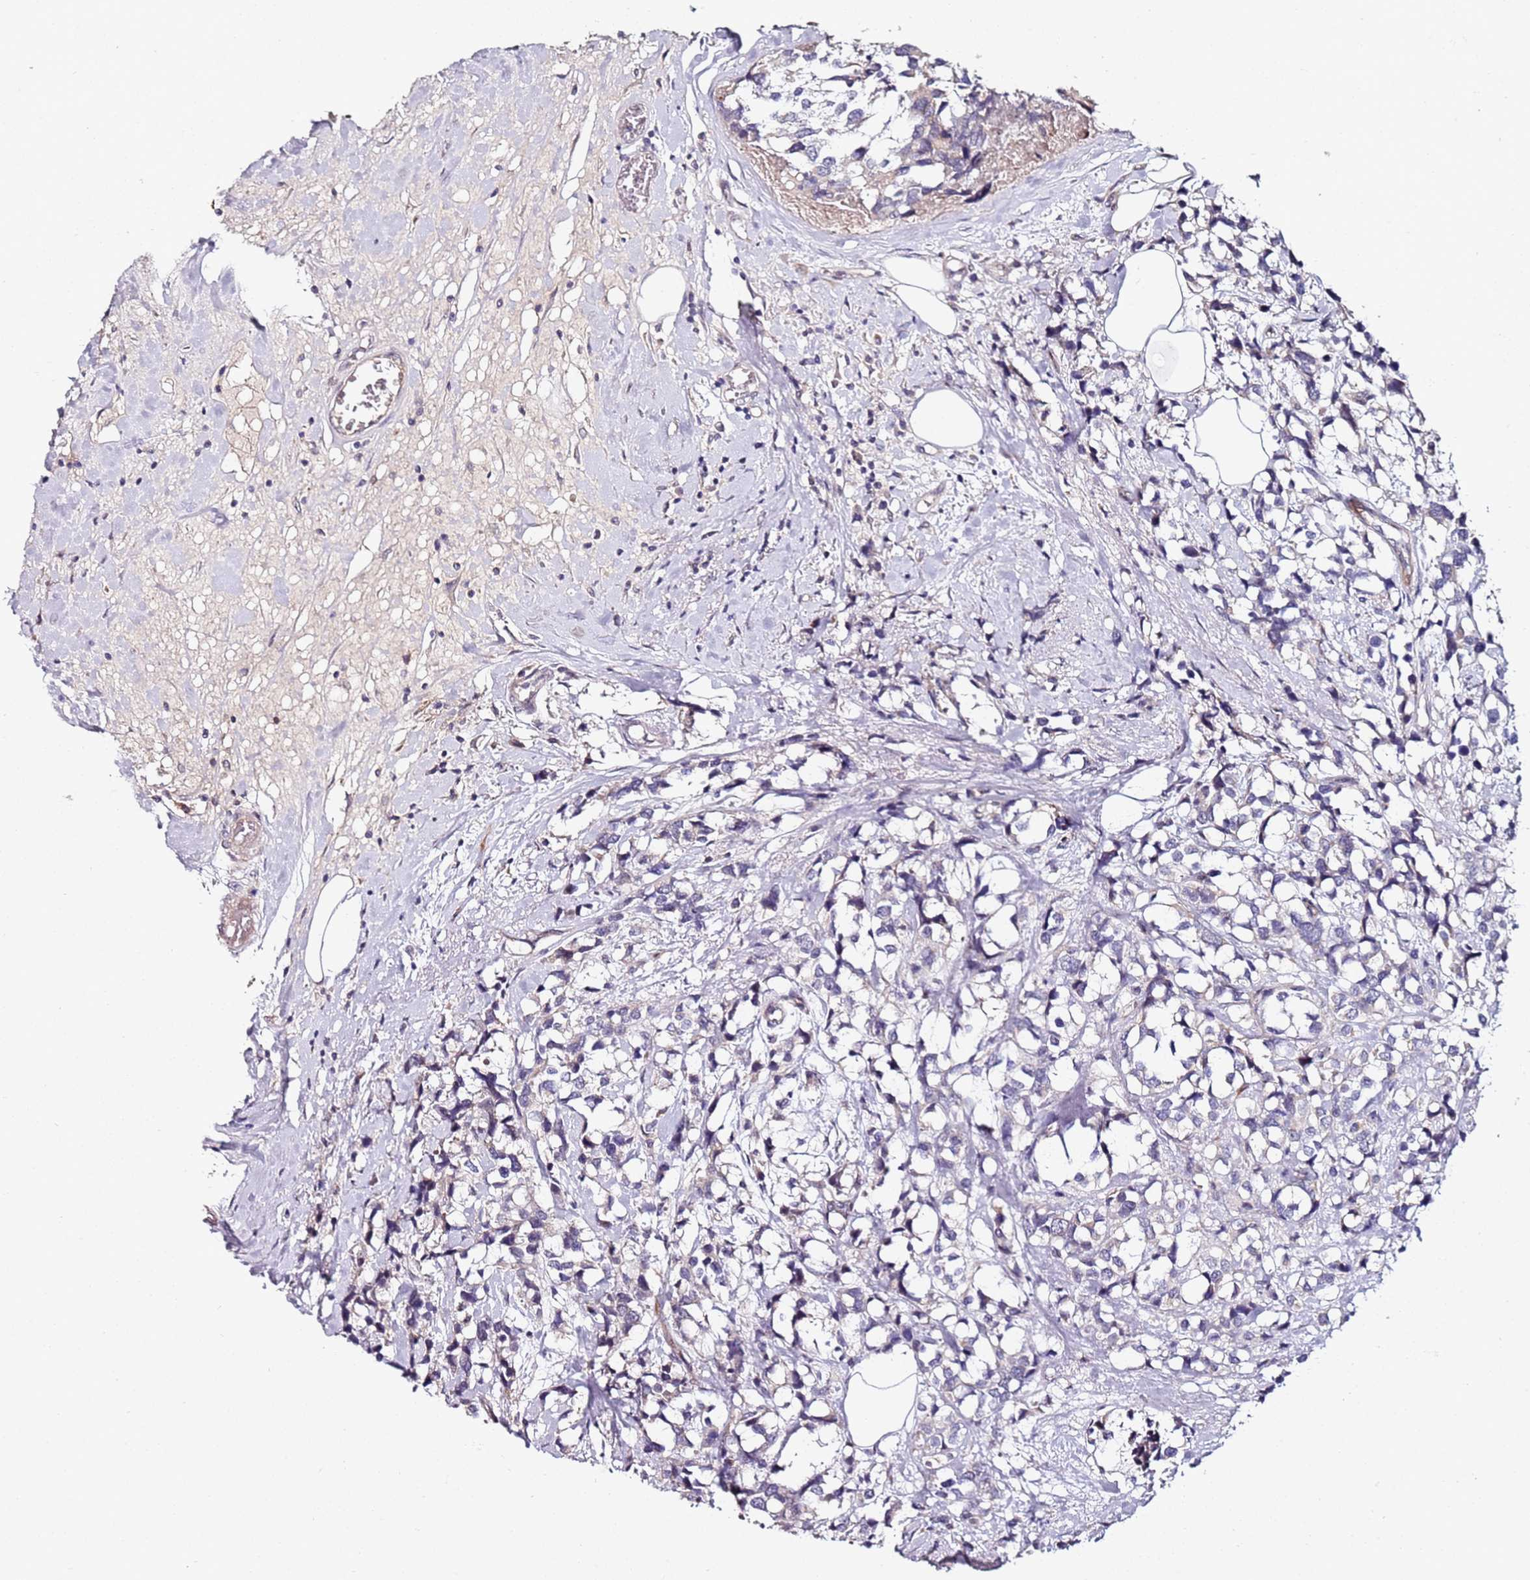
{"staining": {"intensity": "negative", "quantity": "none", "location": "none"}, "tissue": "breast cancer", "cell_type": "Tumor cells", "image_type": "cancer", "snomed": [{"axis": "morphology", "description": "Lobular carcinoma"}, {"axis": "topography", "description": "Breast"}], "caption": "A histopathology image of lobular carcinoma (breast) stained for a protein displays no brown staining in tumor cells.", "gene": "DUSP28", "patient": {"sex": "female", "age": 59}}